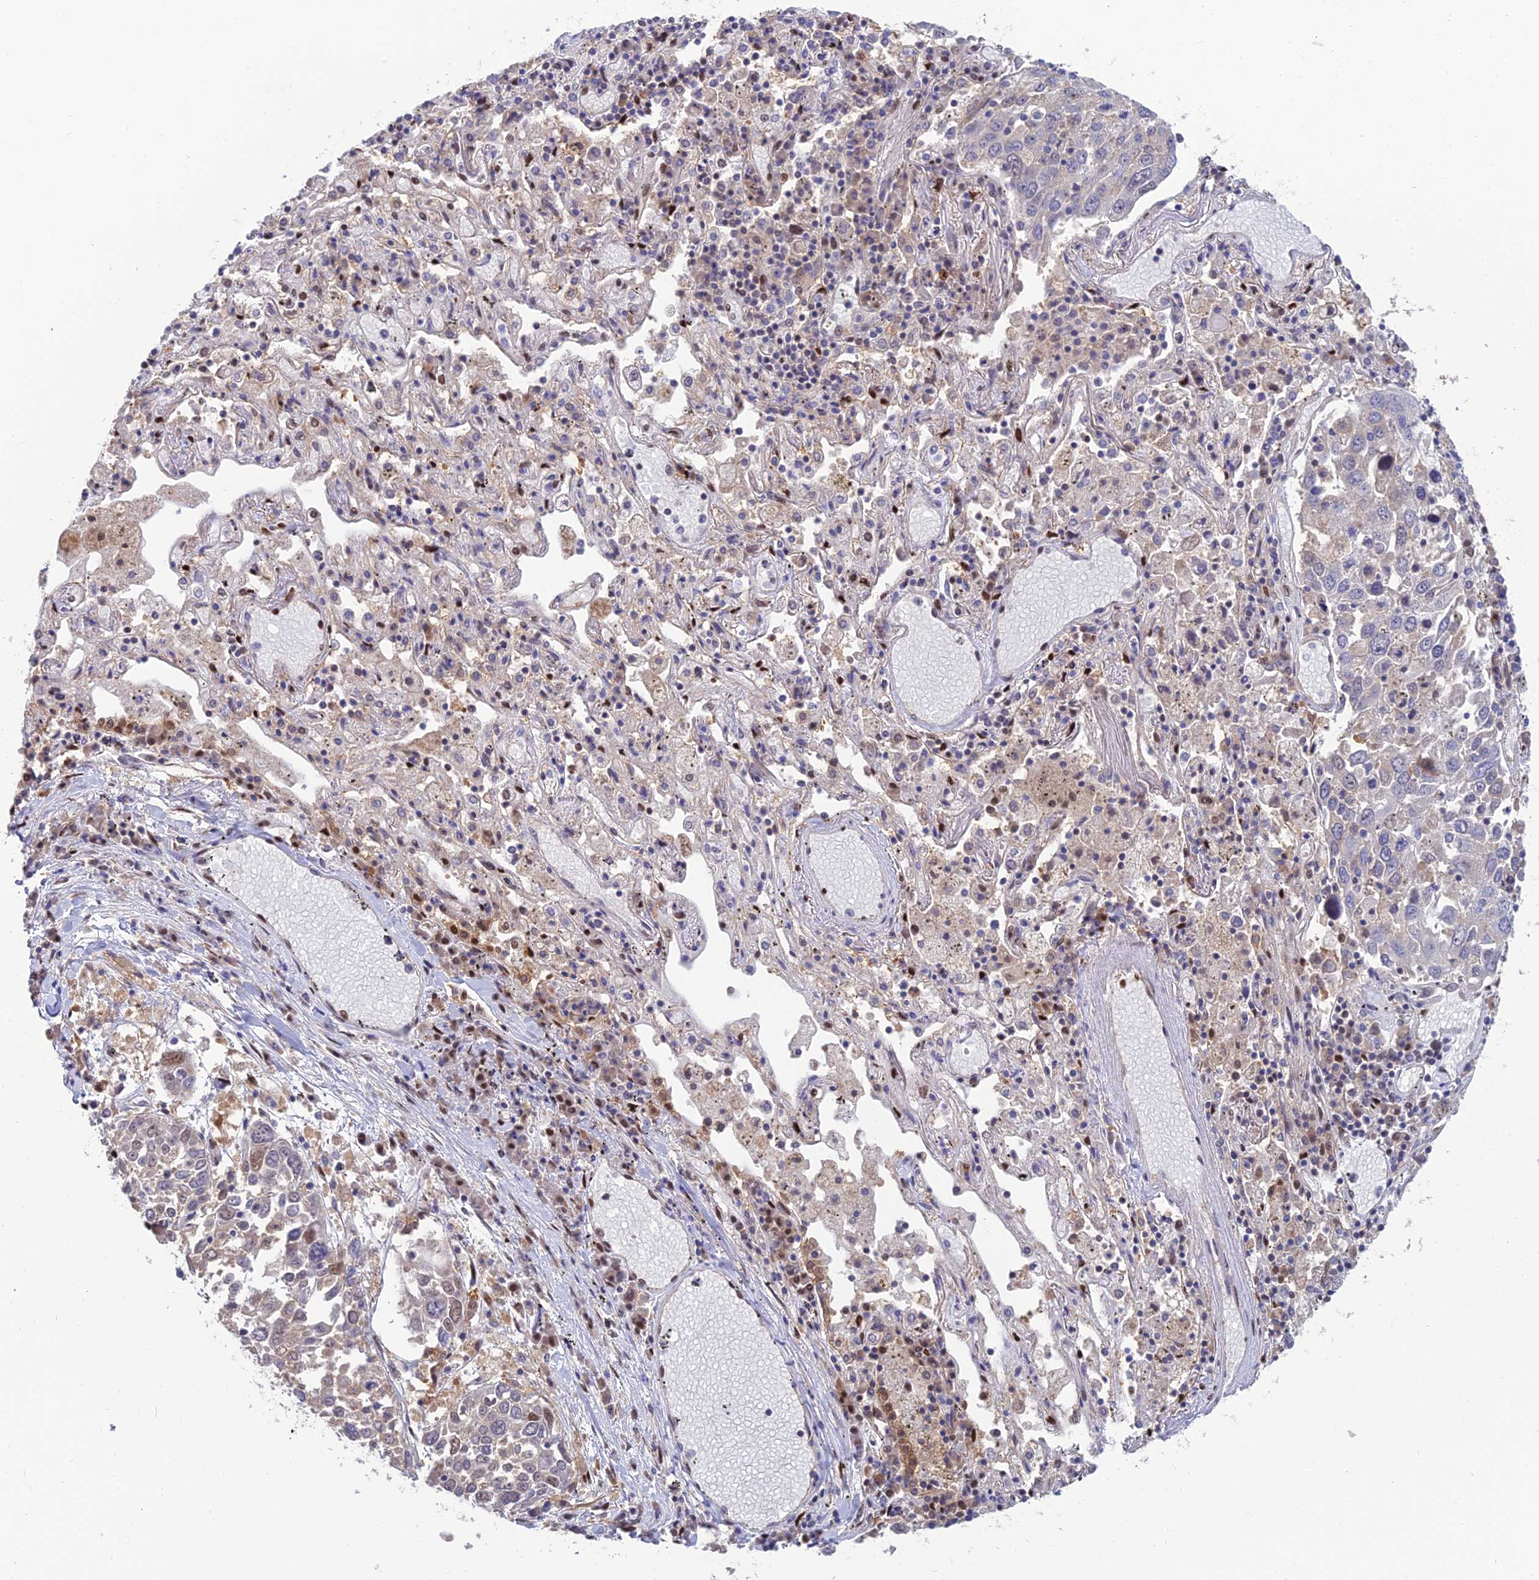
{"staining": {"intensity": "weak", "quantity": "<25%", "location": "cytoplasmic/membranous"}, "tissue": "lung cancer", "cell_type": "Tumor cells", "image_type": "cancer", "snomed": [{"axis": "morphology", "description": "Squamous cell carcinoma, NOS"}, {"axis": "topography", "description": "Lung"}], "caption": "Immunohistochemistry (IHC) image of neoplastic tissue: human squamous cell carcinoma (lung) stained with DAB demonstrates no significant protein expression in tumor cells.", "gene": "DNPEP", "patient": {"sex": "male", "age": 65}}